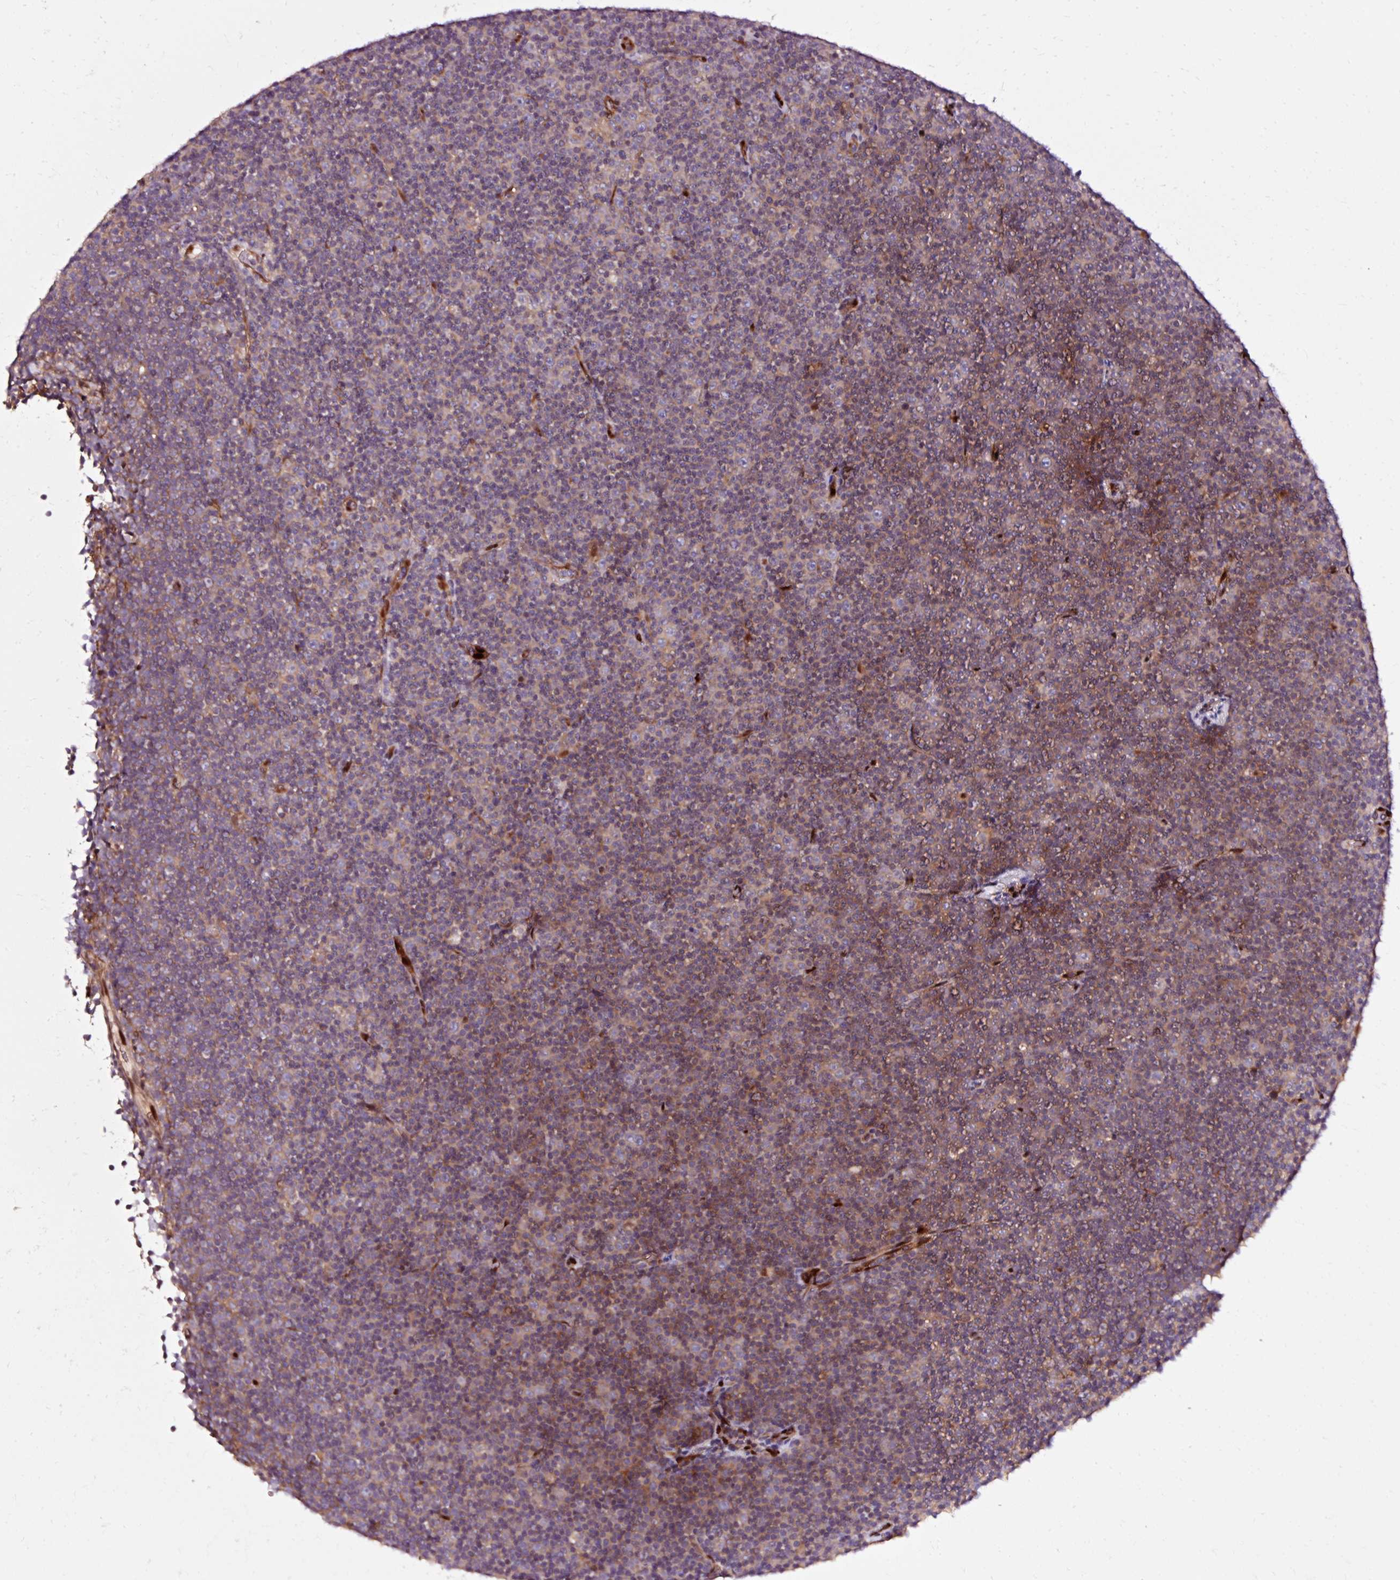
{"staining": {"intensity": "weak", "quantity": "<25%", "location": "cytoplasmic/membranous"}, "tissue": "lymphoma", "cell_type": "Tumor cells", "image_type": "cancer", "snomed": [{"axis": "morphology", "description": "Malignant lymphoma, non-Hodgkin's type, Low grade"}, {"axis": "topography", "description": "Lymph node"}], "caption": "Tumor cells are negative for brown protein staining in low-grade malignant lymphoma, non-Hodgkin's type.", "gene": "NAPA", "patient": {"sex": "female", "age": 67}}